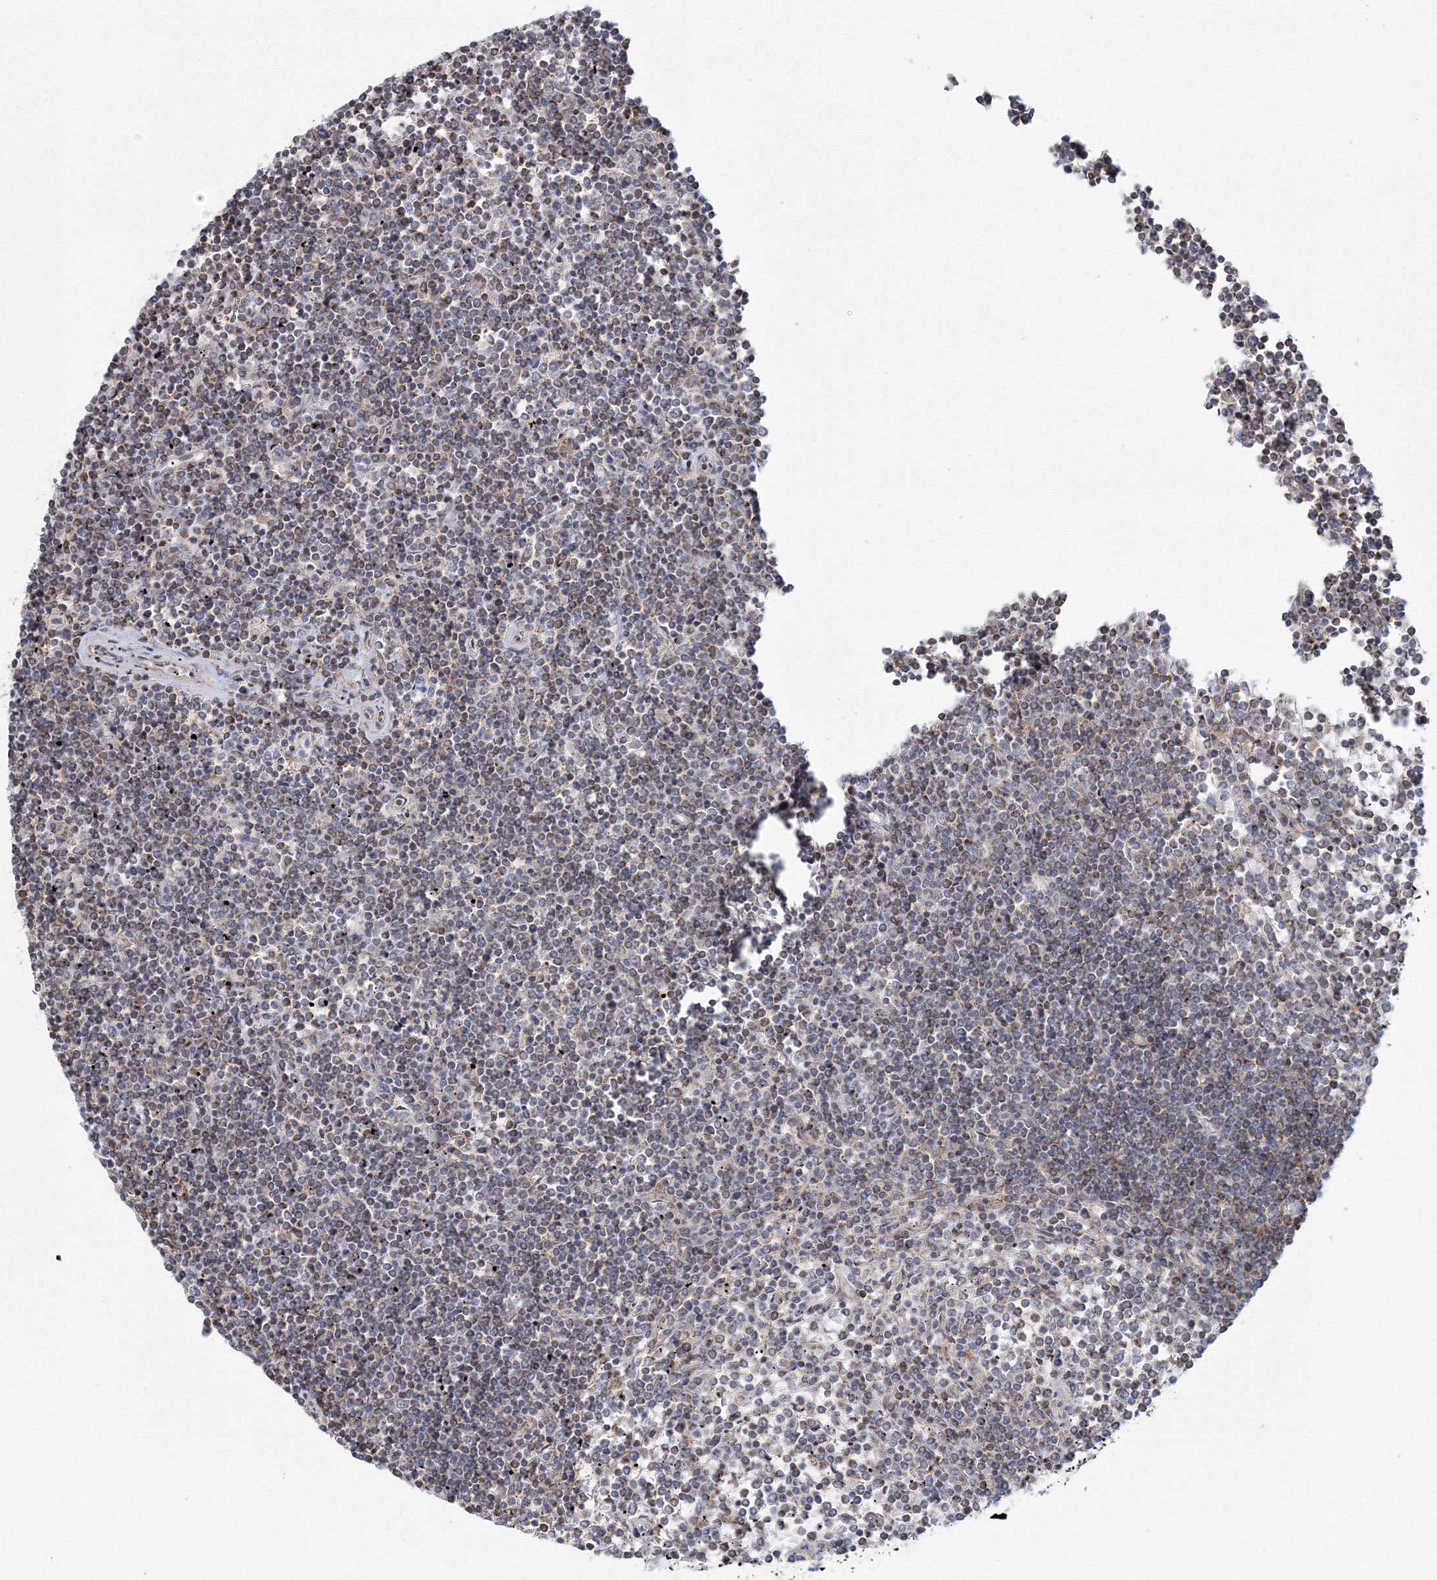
{"staining": {"intensity": "negative", "quantity": "none", "location": "none"}, "tissue": "lymphoma", "cell_type": "Tumor cells", "image_type": "cancer", "snomed": [{"axis": "morphology", "description": "Malignant lymphoma, non-Hodgkin's type, Low grade"}, {"axis": "topography", "description": "Spleen"}], "caption": "Image shows no protein staining in tumor cells of malignant lymphoma, non-Hodgkin's type (low-grade) tissue.", "gene": "SH3PXD2A", "patient": {"sex": "female", "age": 19}}